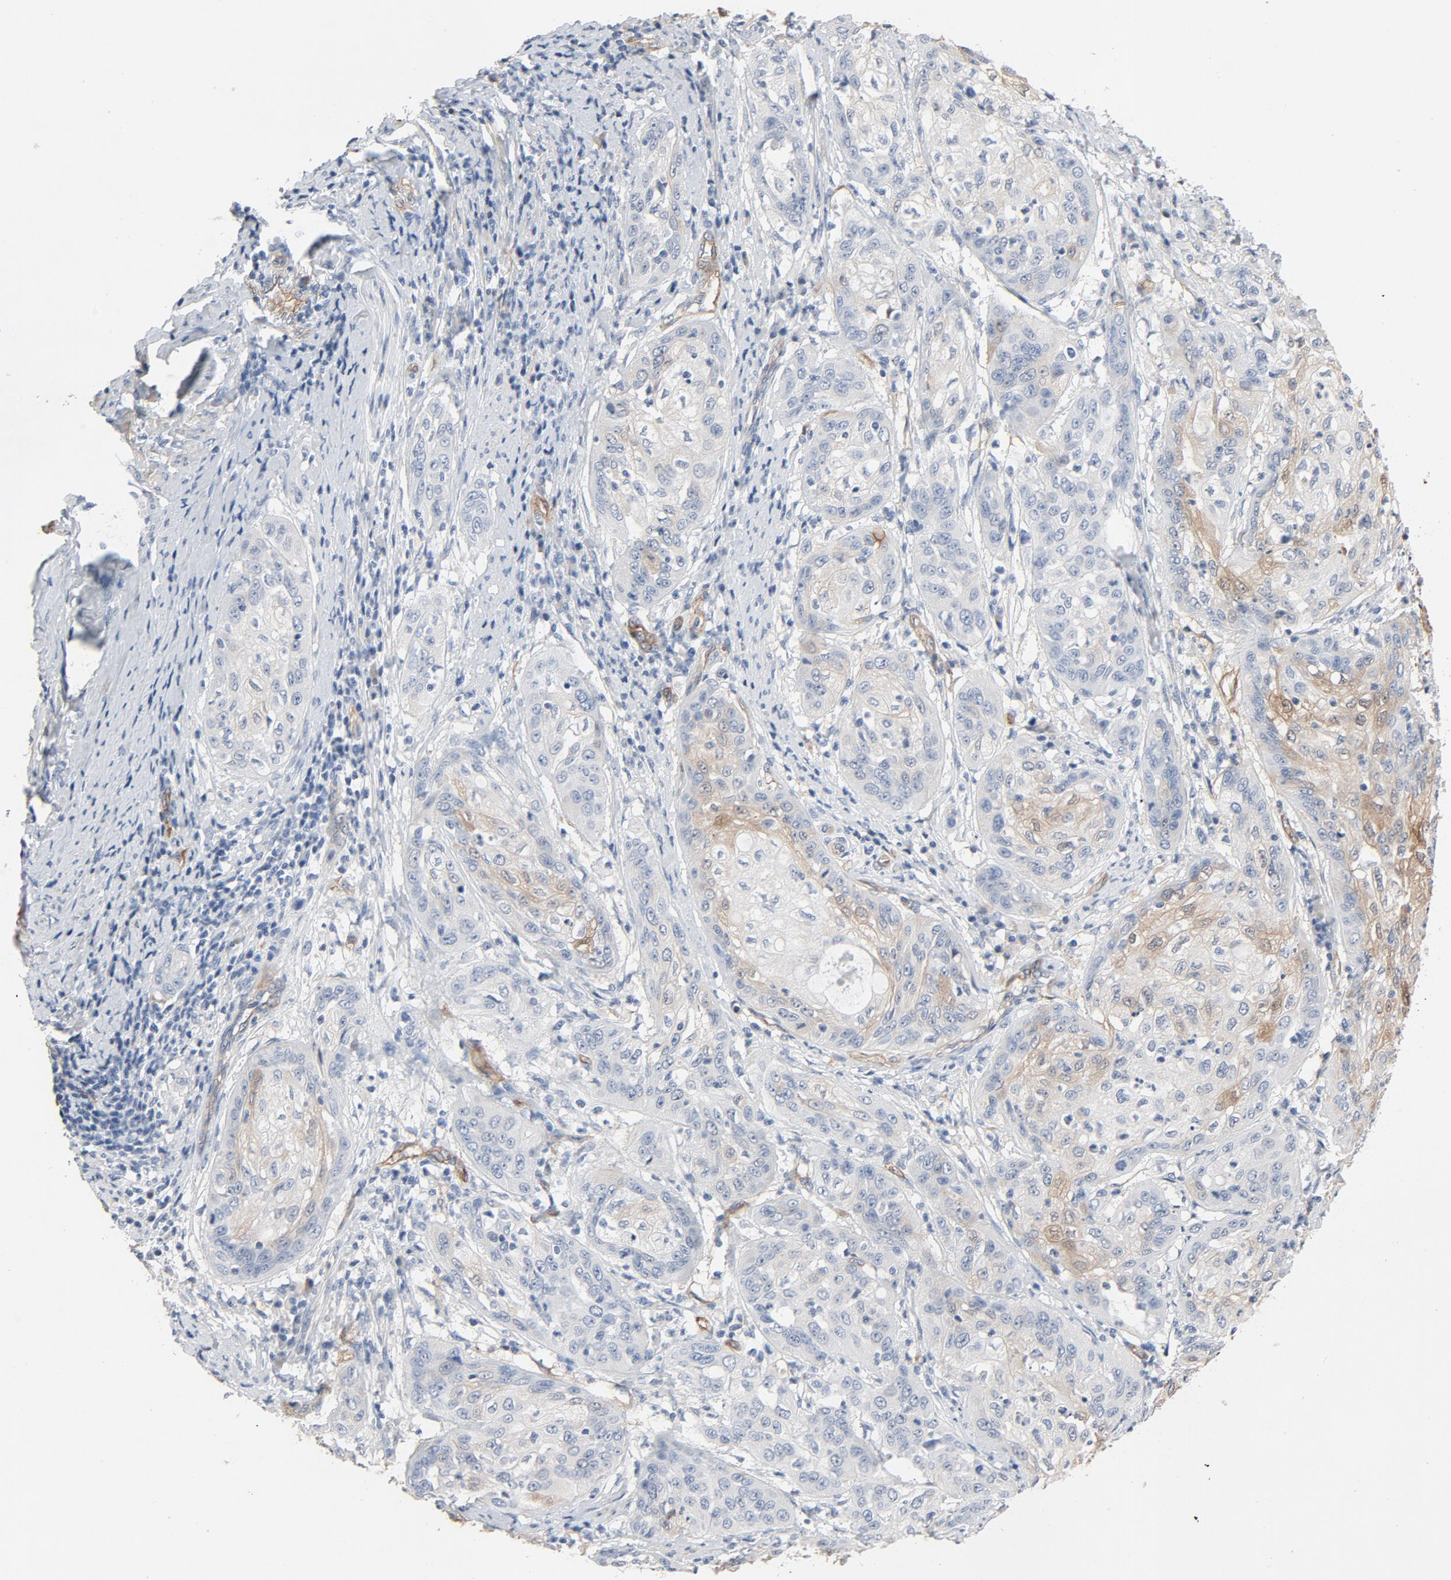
{"staining": {"intensity": "weak", "quantity": "25%-75%", "location": "cytoplasmic/membranous"}, "tissue": "cervical cancer", "cell_type": "Tumor cells", "image_type": "cancer", "snomed": [{"axis": "morphology", "description": "Squamous cell carcinoma, NOS"}, {"axis": "topography", "description": "Cervix"}], "caption": "Cervical squamous cell carcinoma tissue shows weak cytoplasmic/membranous staining in about 25%-75% of tumor cells Nuclei are stained in blue.", "gene": "KDR", "patient": {"sex": "female", "age": 41}}